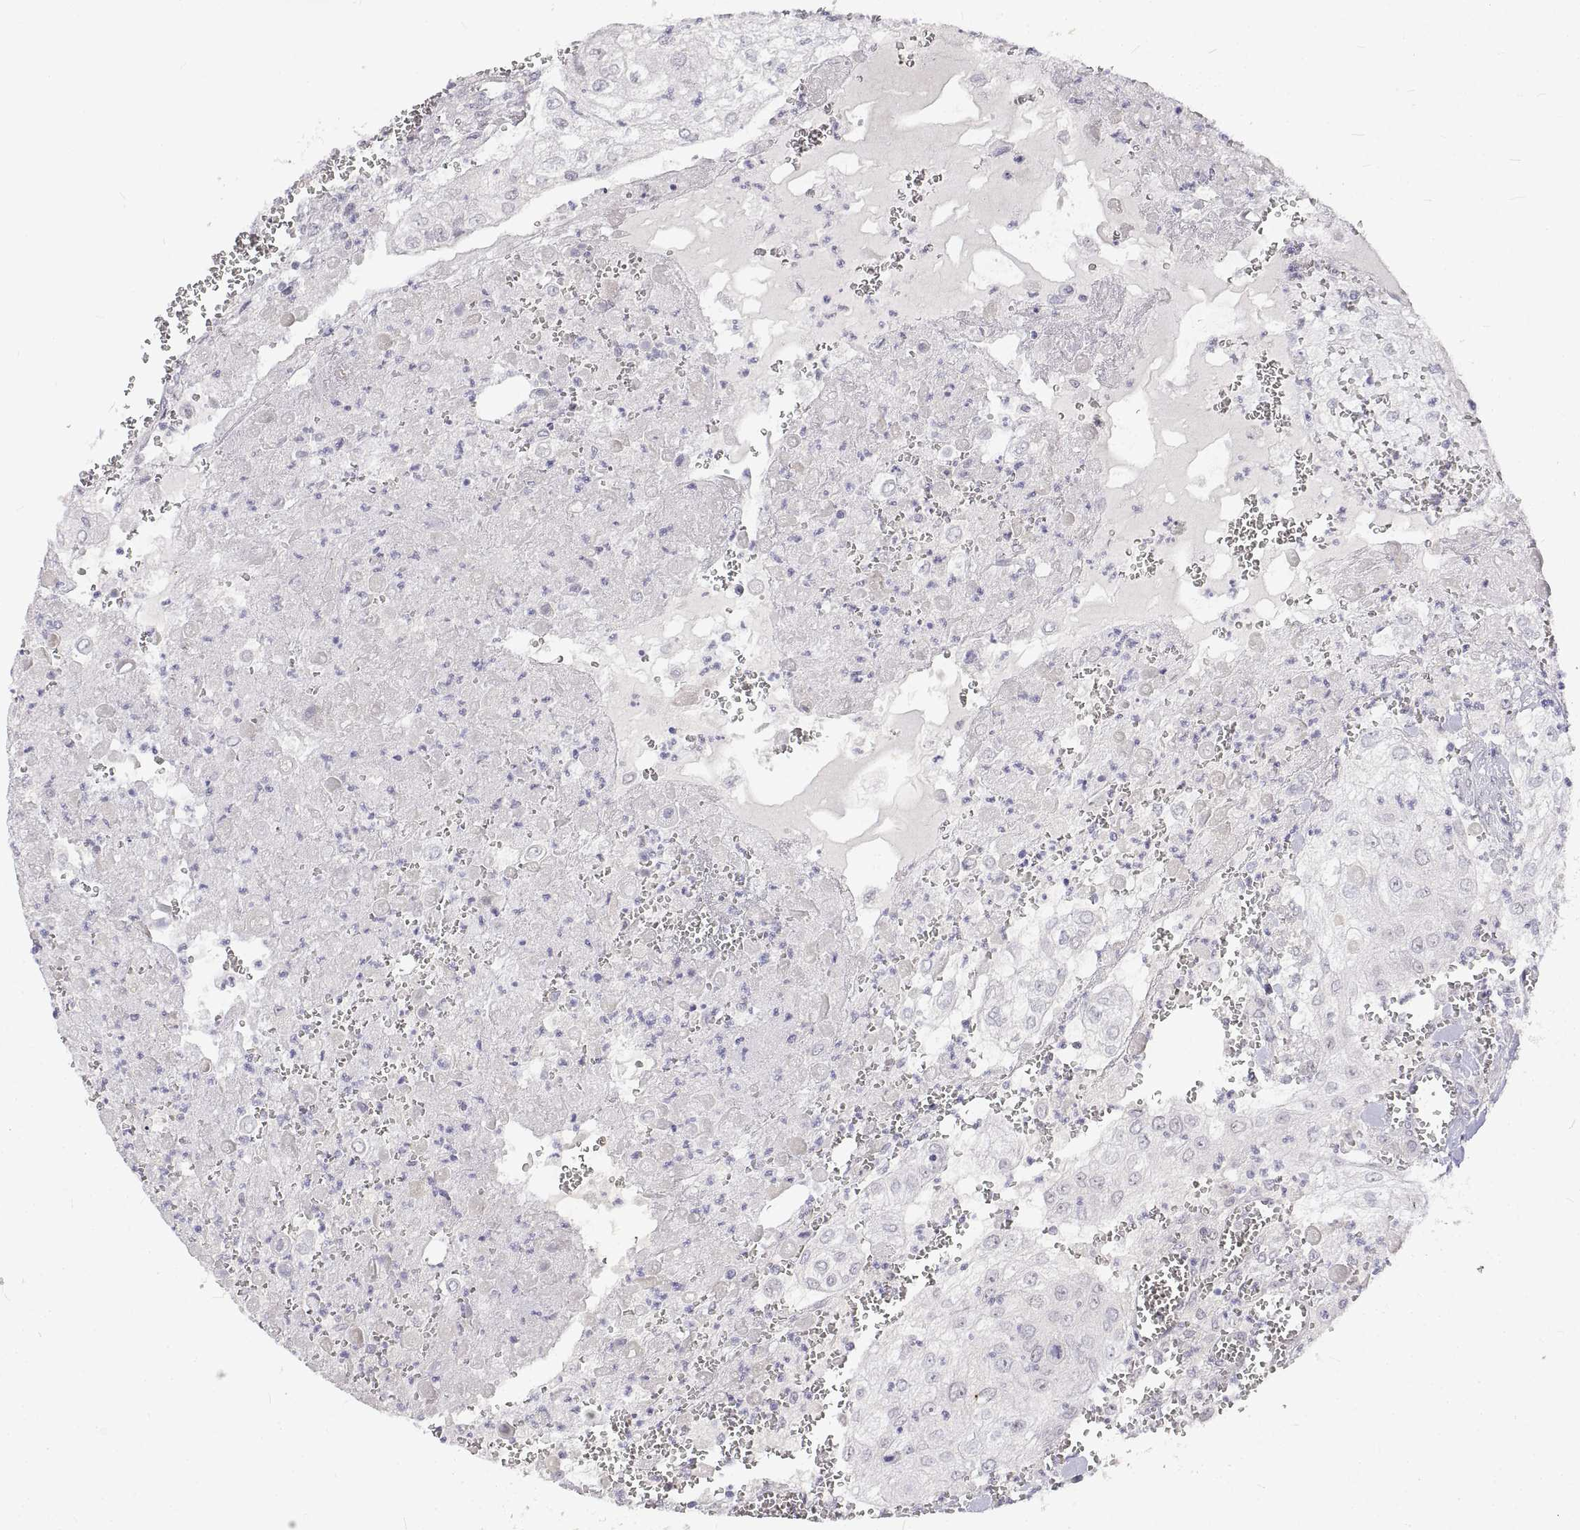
{"staining": {"intensity": "negative", "quantity": "none", "location": "none"}, "tissue": "urothelial cancer", "cell_type": "Tumor cells", "image_type": "cancer", "snomed": [{"axis": "morphology", "description": "Urothelial carcinoma, High grade"}, {"axis": "topography", "description": "Urinary bladder"}], "caption": "Urothelial cancer was stained to show a protein in brown. There is no significant positivity in tumor cells. (Stains: DAB IHC with hematoxylin counter stain, Microscopy: brightfield microscopy at high magnification).", "gene": "ANO2", "patient": {"sex": "male", "age": 62}}